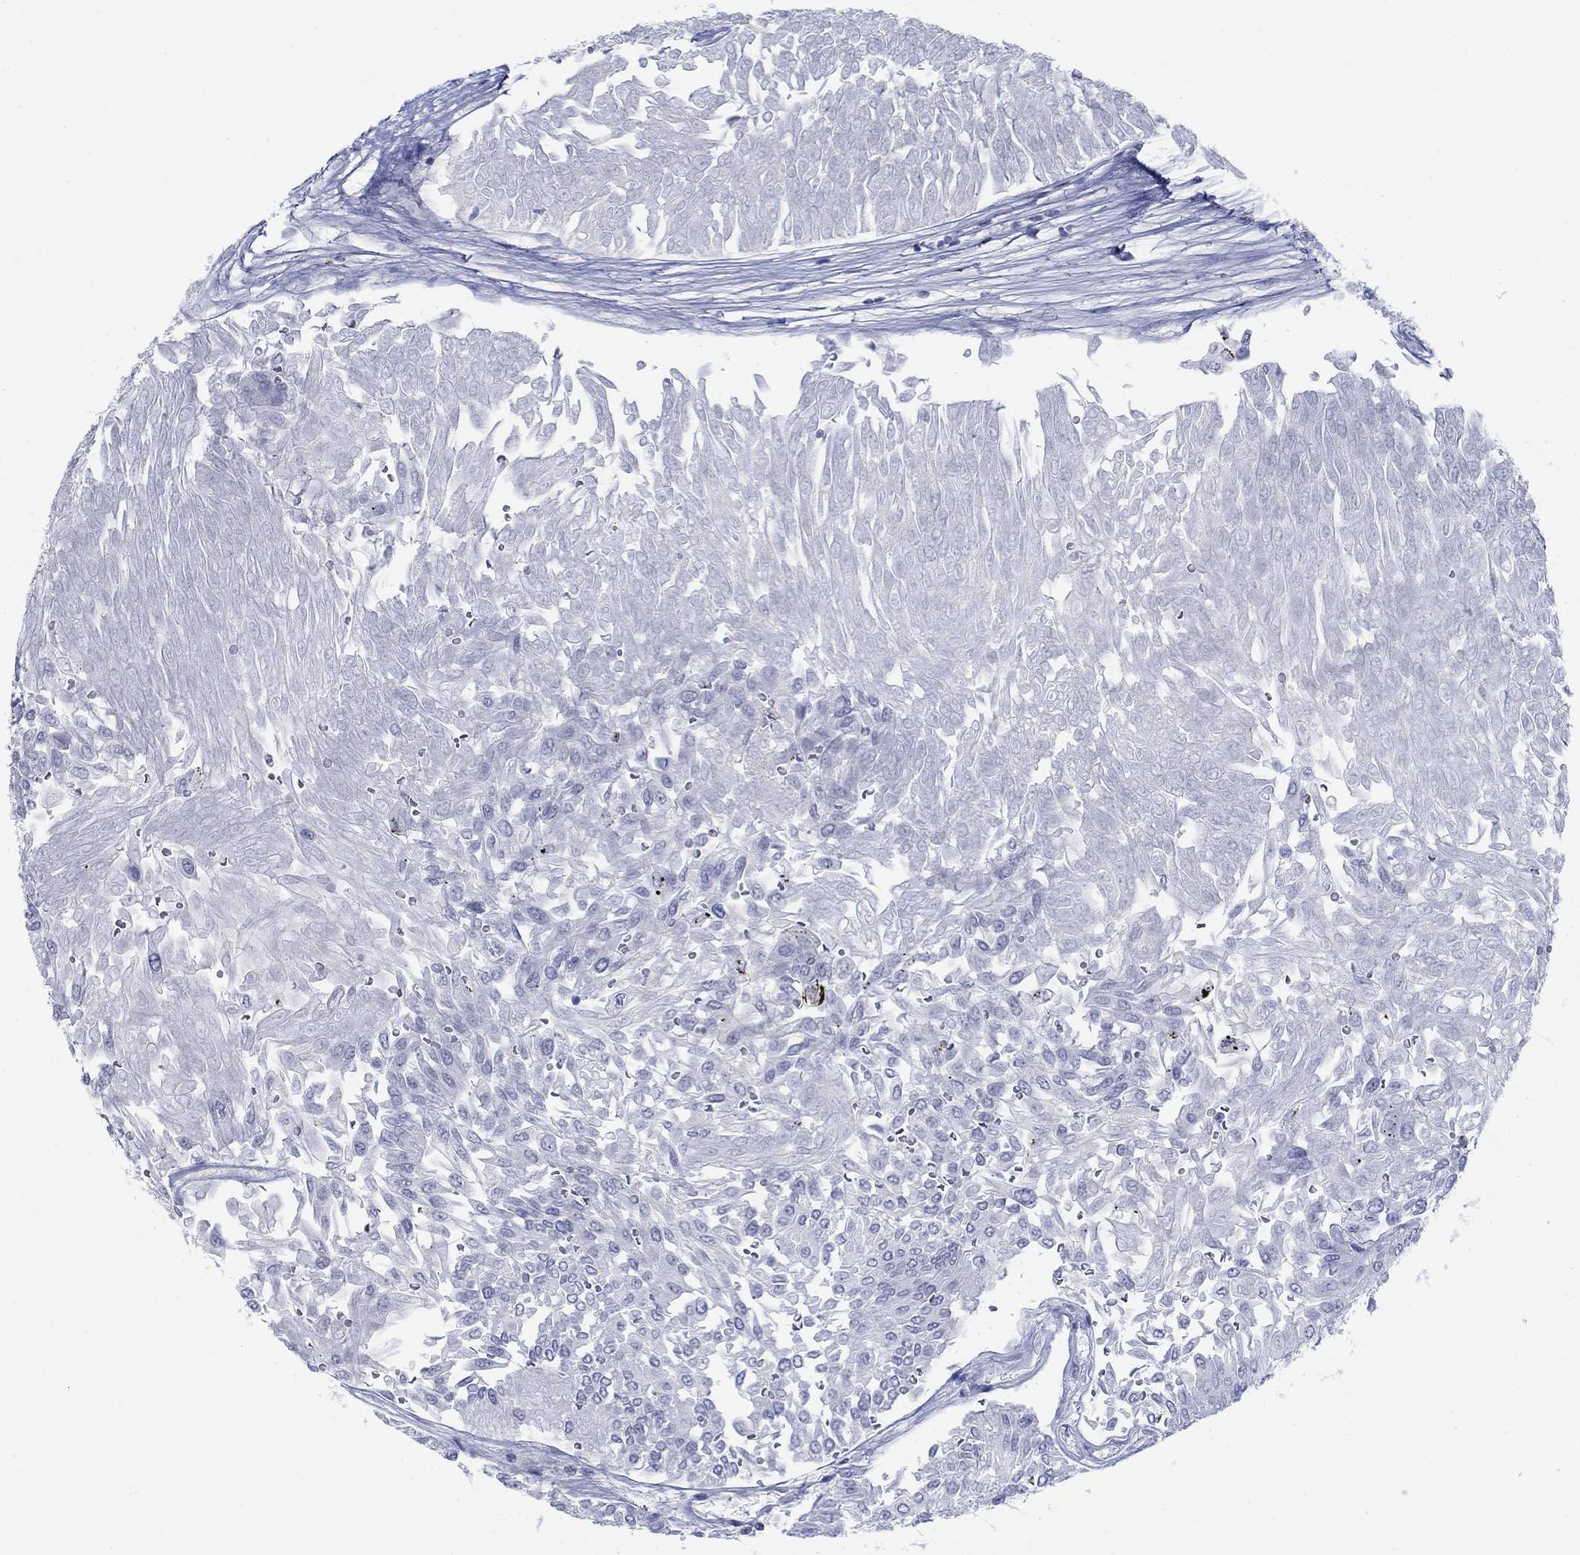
{"staining": {"intensity": "negative", "quantity": "none", "location": "none"}, "tissue": "urothelial cancer", "cell_type": "Tumor cells", "image_type": "cancer", "snomed": [{"axis": "morphology", "description": "Urothelial carcinoma, Low grade"}, {"axis": "topography", "description": "Urinary bladder"}], "caption": "Urothelial cancer was stained to show a protein in brown. There is no significant staining in tumor cells. (IHC, brightfield microscopy, high magnification).", "gene": "PDYN", "patient": {"sex": "male", "age": 67}}